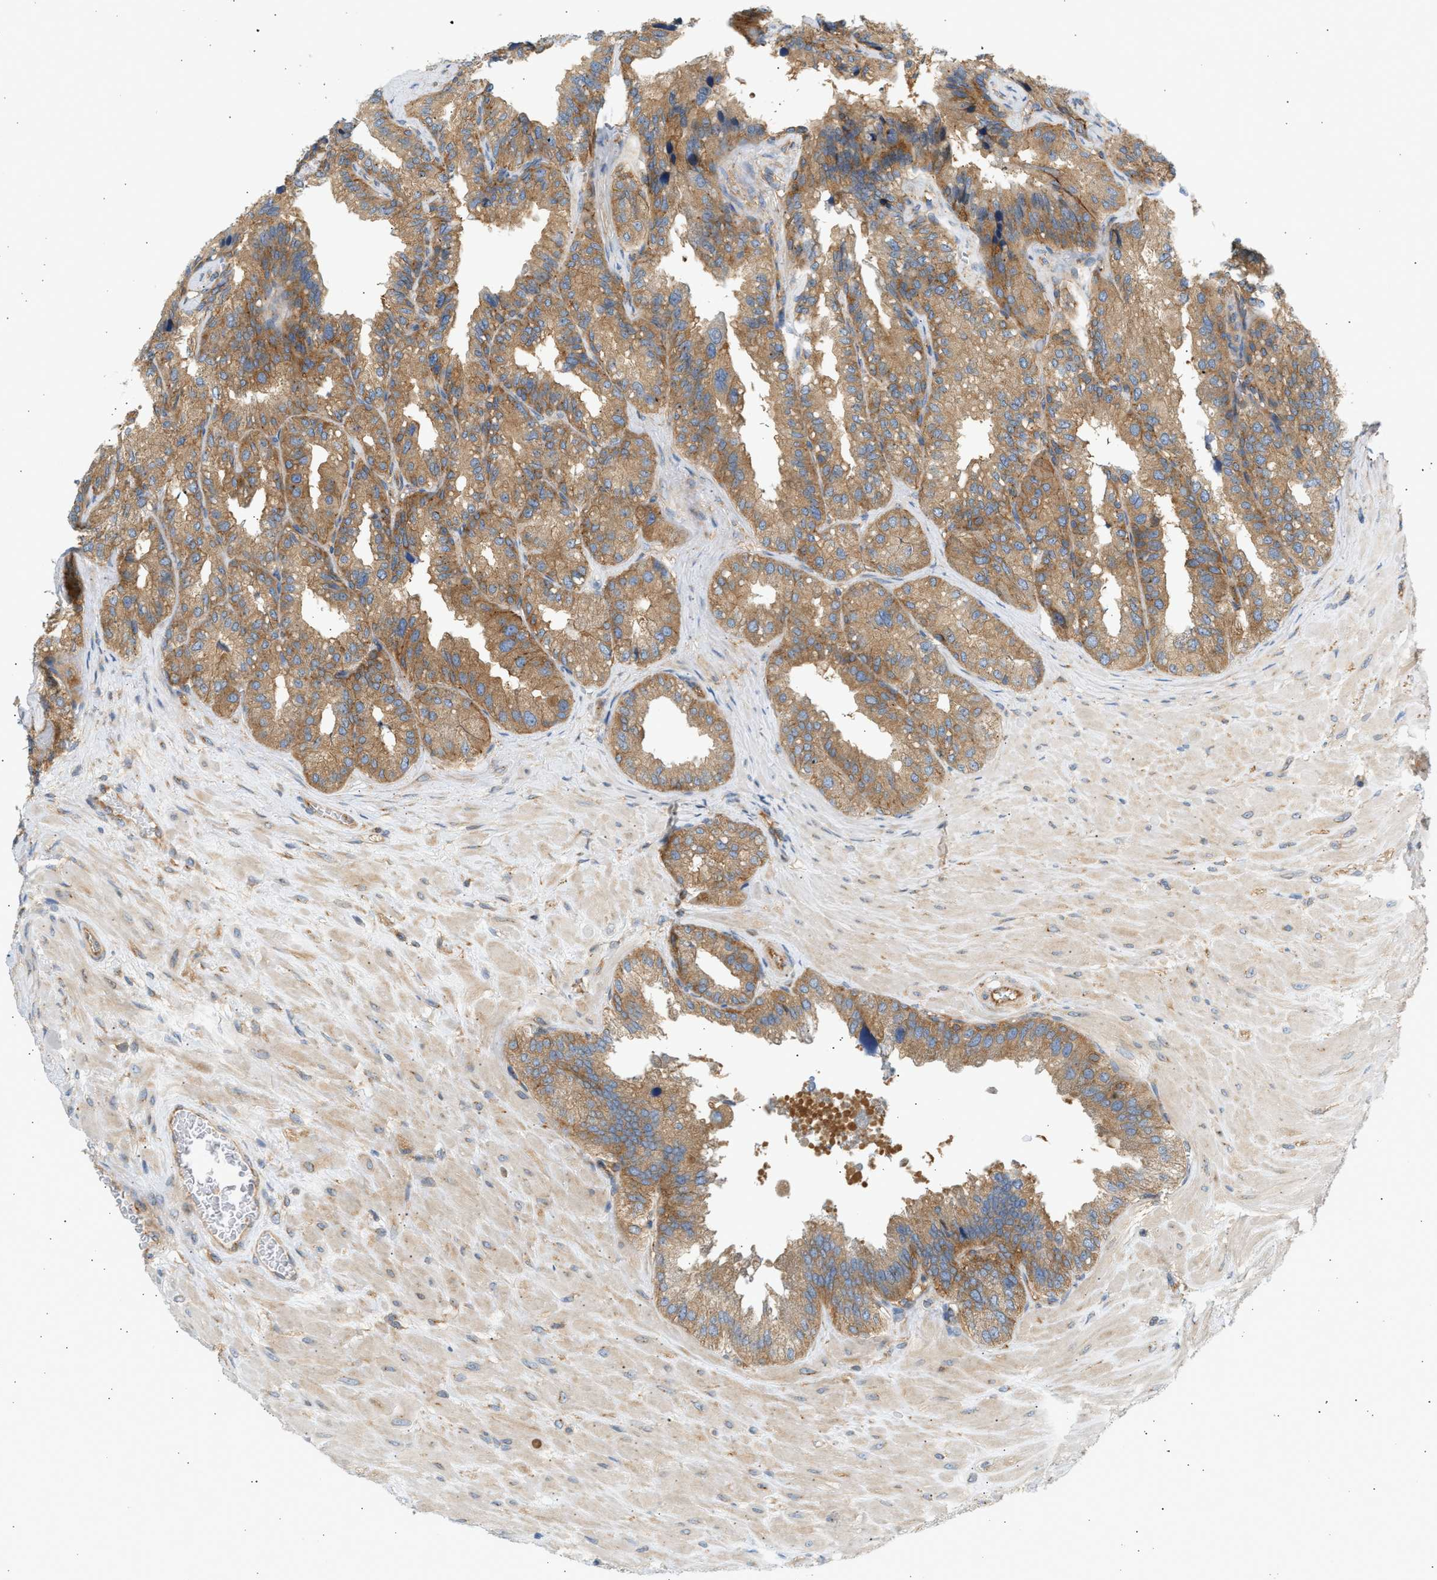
{"staining": {"intensity": "moderate", "quantity": ">75%", "location": "cytoplasmic/membranous"}, "tissue": "seminal vesicle", "cell_type": "Glandular cells", "image_type": "normal", "snomed": [{"axis": "morphology", "description": "Normal tissue, NOS"}, {"axis": "topography", "description": "Prostate"}, {"axis": "topography", "description": "Seminal veicle"}], "caption": "Immunohistochemical staining of normal human seminal vesicle demonstrates >75% levels of moderate cytoplasmic/membranous protein staining in approximately >75% of glandular cells.", "gene": "PAFAH1B1", "patient": {"sex": "male", "age": 51}}